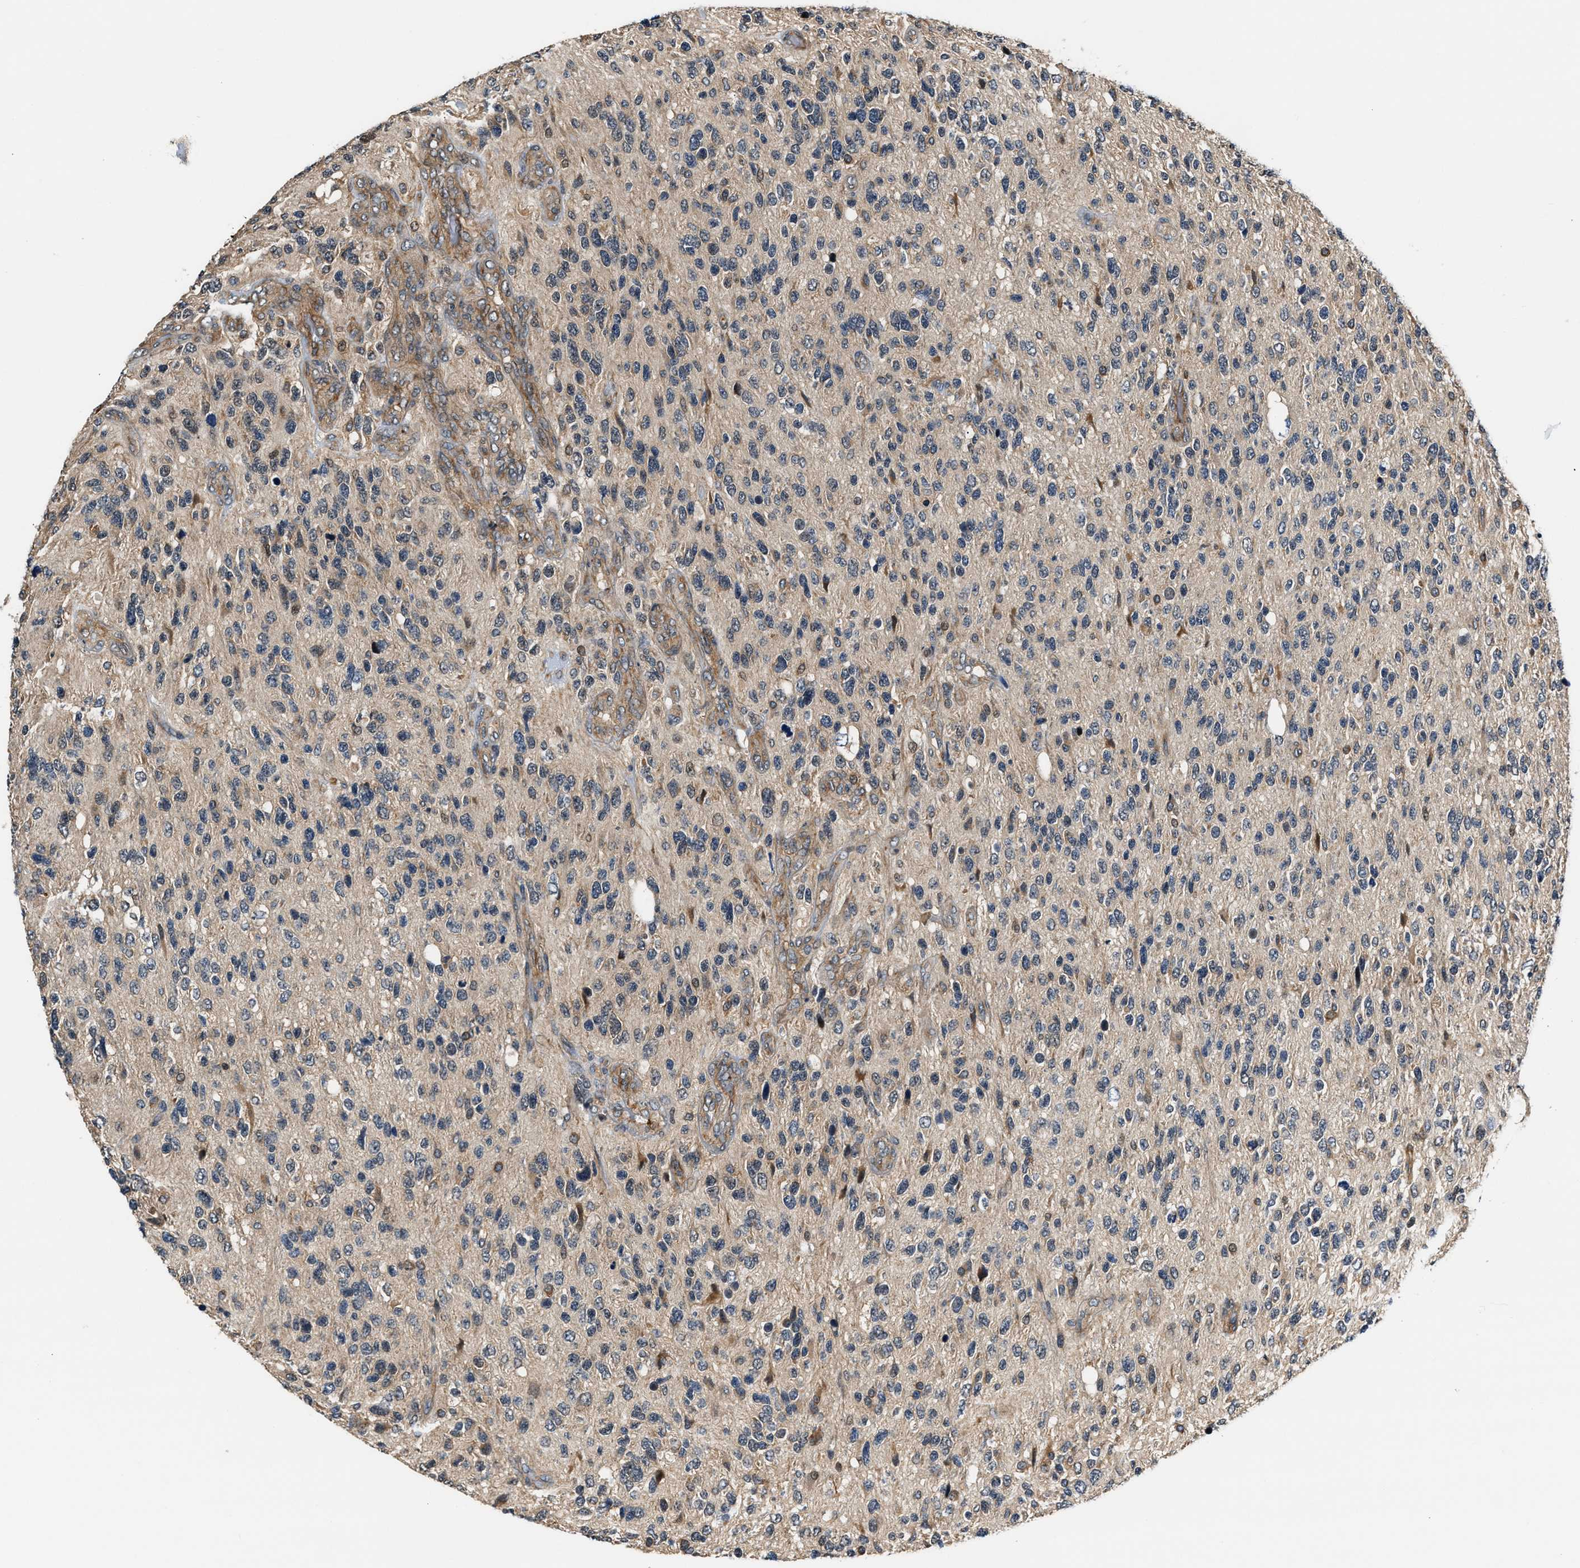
{"staining": {"intensity": "negative", "quantity": "none", "location": "none"}, "tissue": "glioma", "cell_type": "Tumor cells", "image_type": "cancer", "snomed": [{"axis": "morphology", "description": "Glioma, malignant, High grade"}, {"axis": "topography", "description": "Brain"}], "caption": "Immunohistochemical staining of malignant glioma (high-grade) displays no significant positivity in tumor cells.", "gene": "TUT7", "patient": {"sex": "female", "age": 58}}